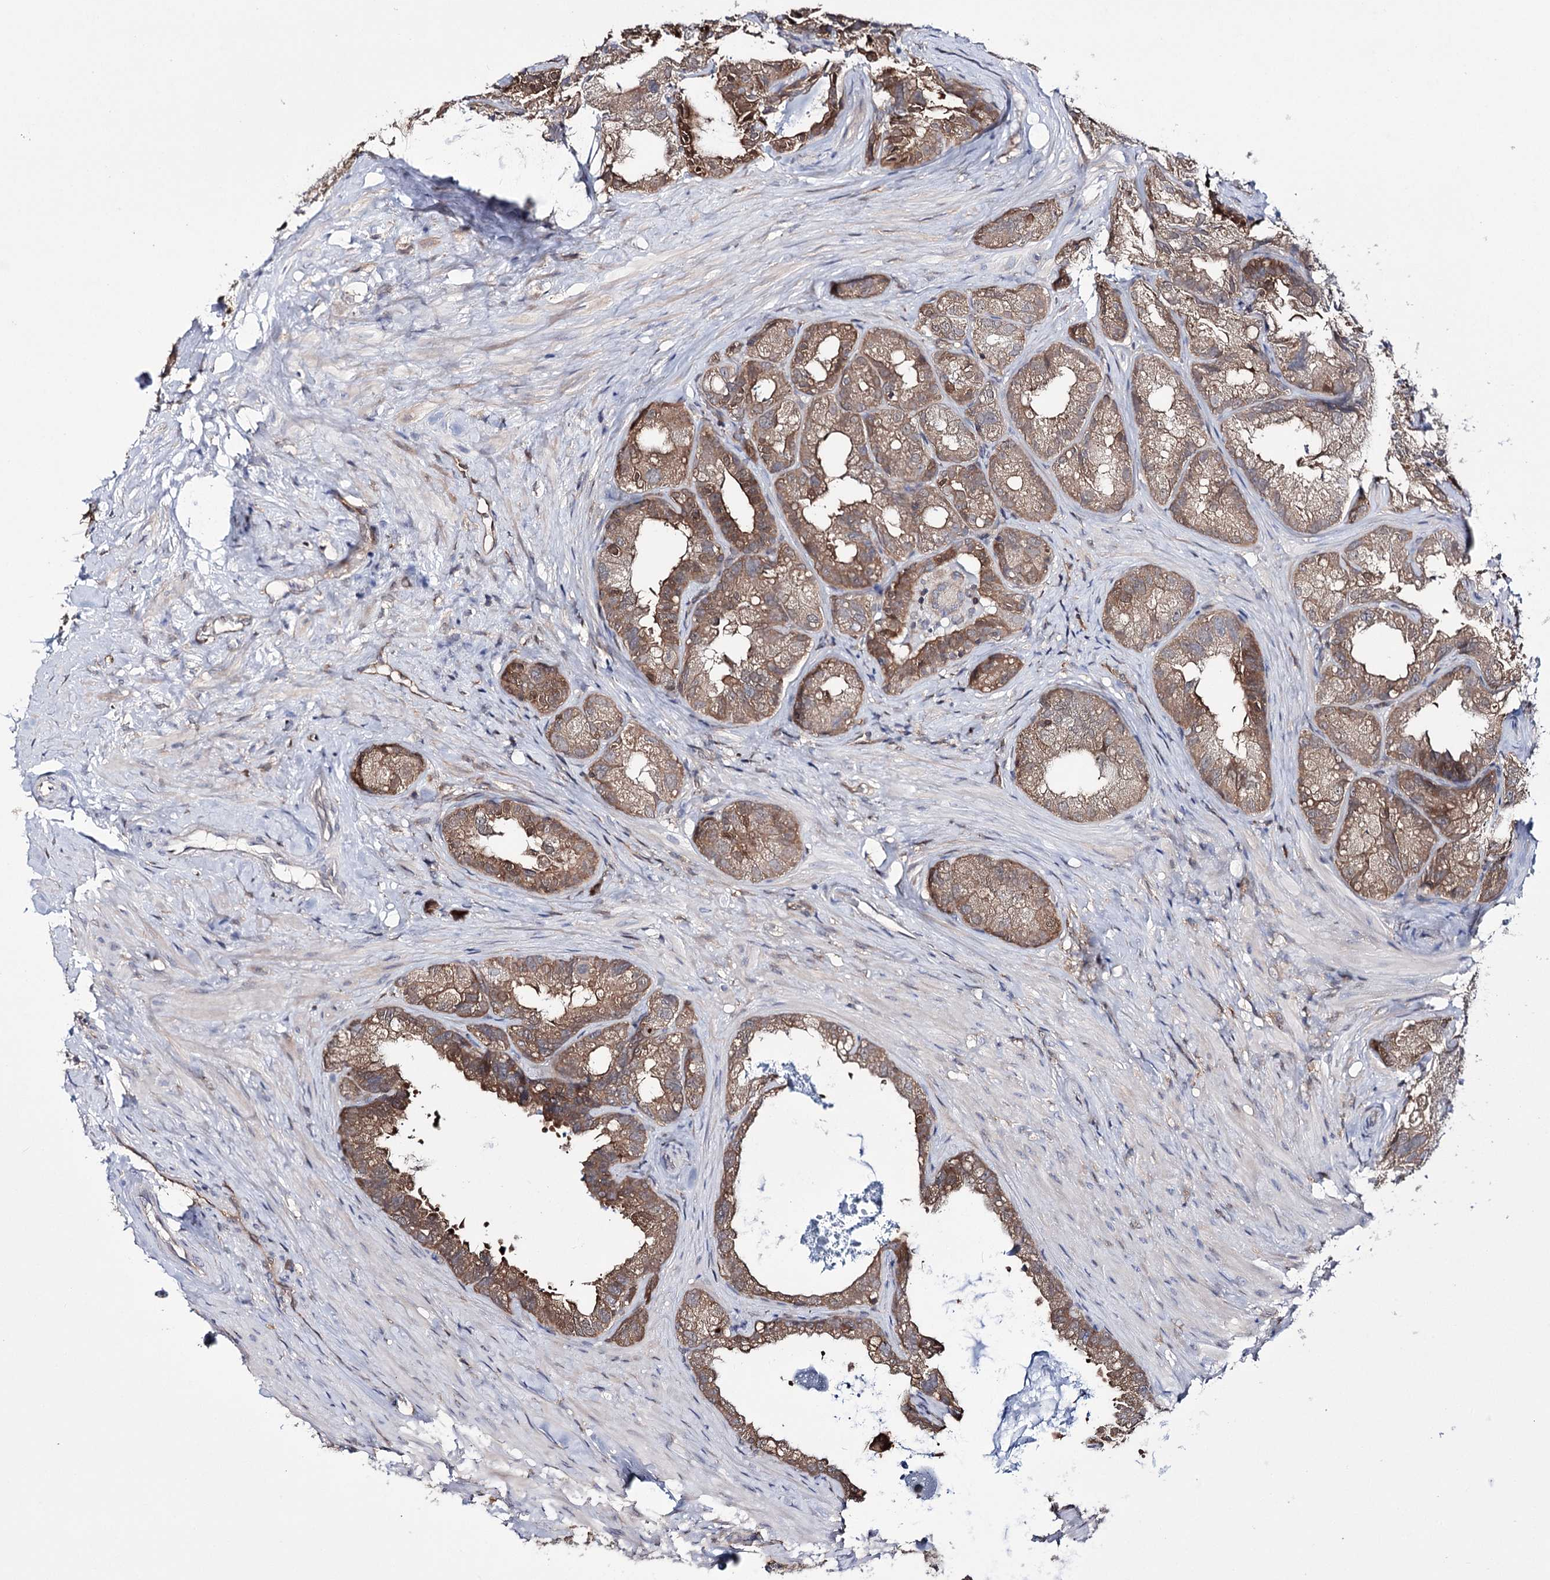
{"staining": {"intensity": "moderate", "quantity": ">75%", "location": "cytoplasmic/membranous"}, "tissue": "seminal vesicle", "cell_type": "Glandular cells", "image_type": "normal", "snomed": [{"axis": "morphology", "description": "Normal tissue, NOS"}, {"axis": "topography", "description": "Seminal veicle"}], "caption": "A high-resolution image shows immunohistochemistry (IHC) staining of unremarkable seminal vesicle, which demonstrates moderate cytoplasmic/membranous positivity in approximately >75% of glandular cells. (DAB (3,3'-diaminobenzidine) = brown stain, brightfield microscopy at high magnification).", "gene": "PTER", "patient": {"sex": "male", "age": 60}}